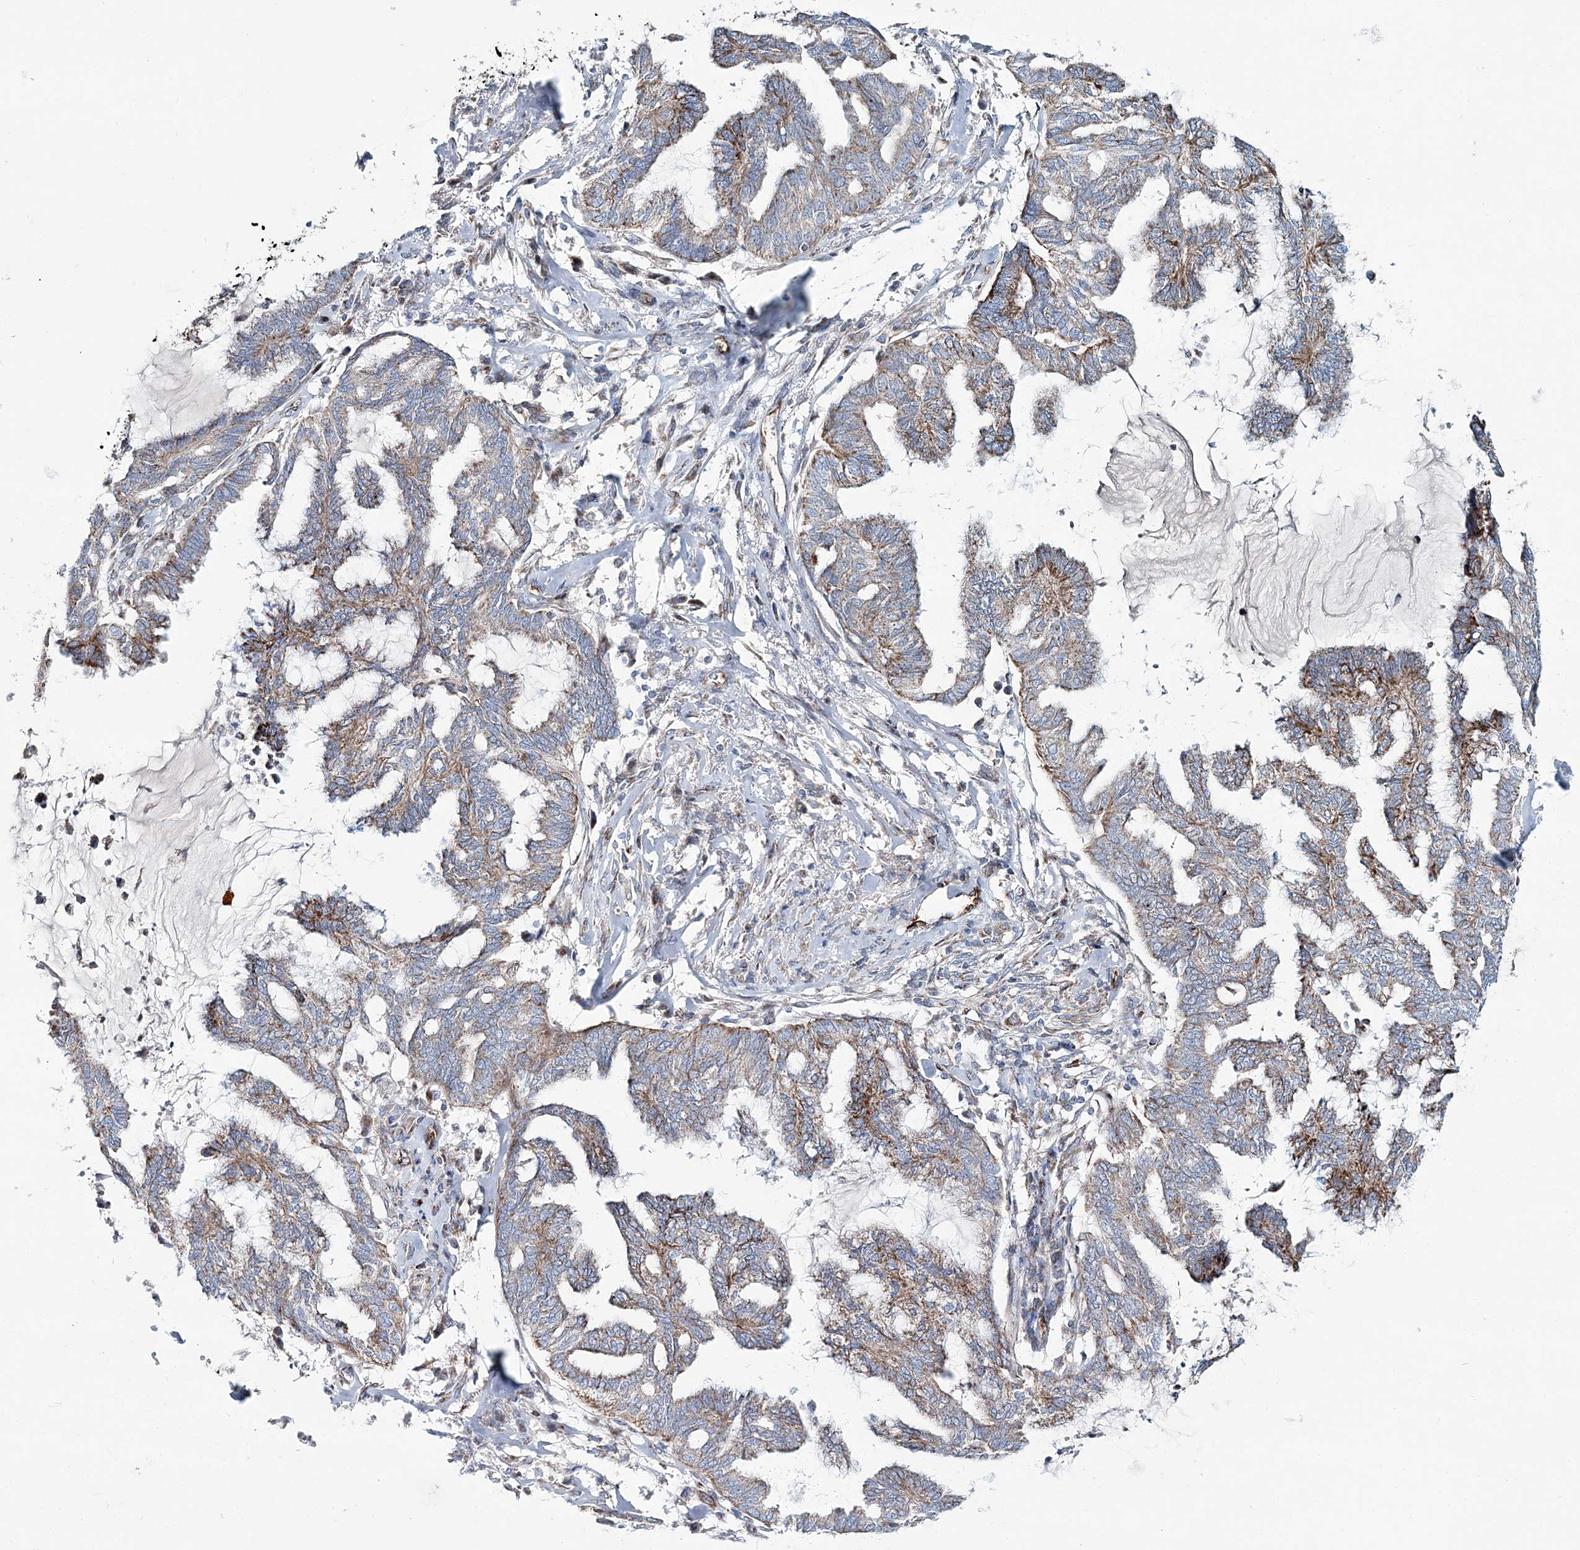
{"staining": {"intensity": "moderate", "quantity": ">75%", "location": "cytoplasmic/membranous"}, "tissue": "endometrial cancer", "cell_type": "Tumor cells", "image_type": "cancer", "snomed": [{"axis": "morphology", "description": "Adenocarcinoma, NOS"}, {"axis": "topography", "description": "Endometrium"}], "caption": "Tumor cells exhibit medium levels of moderate cytoplasmic/membranous expression in approximately >75% of cells in adenocarcinoma (endometrial).", "gene": "ARHGAP6", "patient": {"sex": "female", "age": 86}}